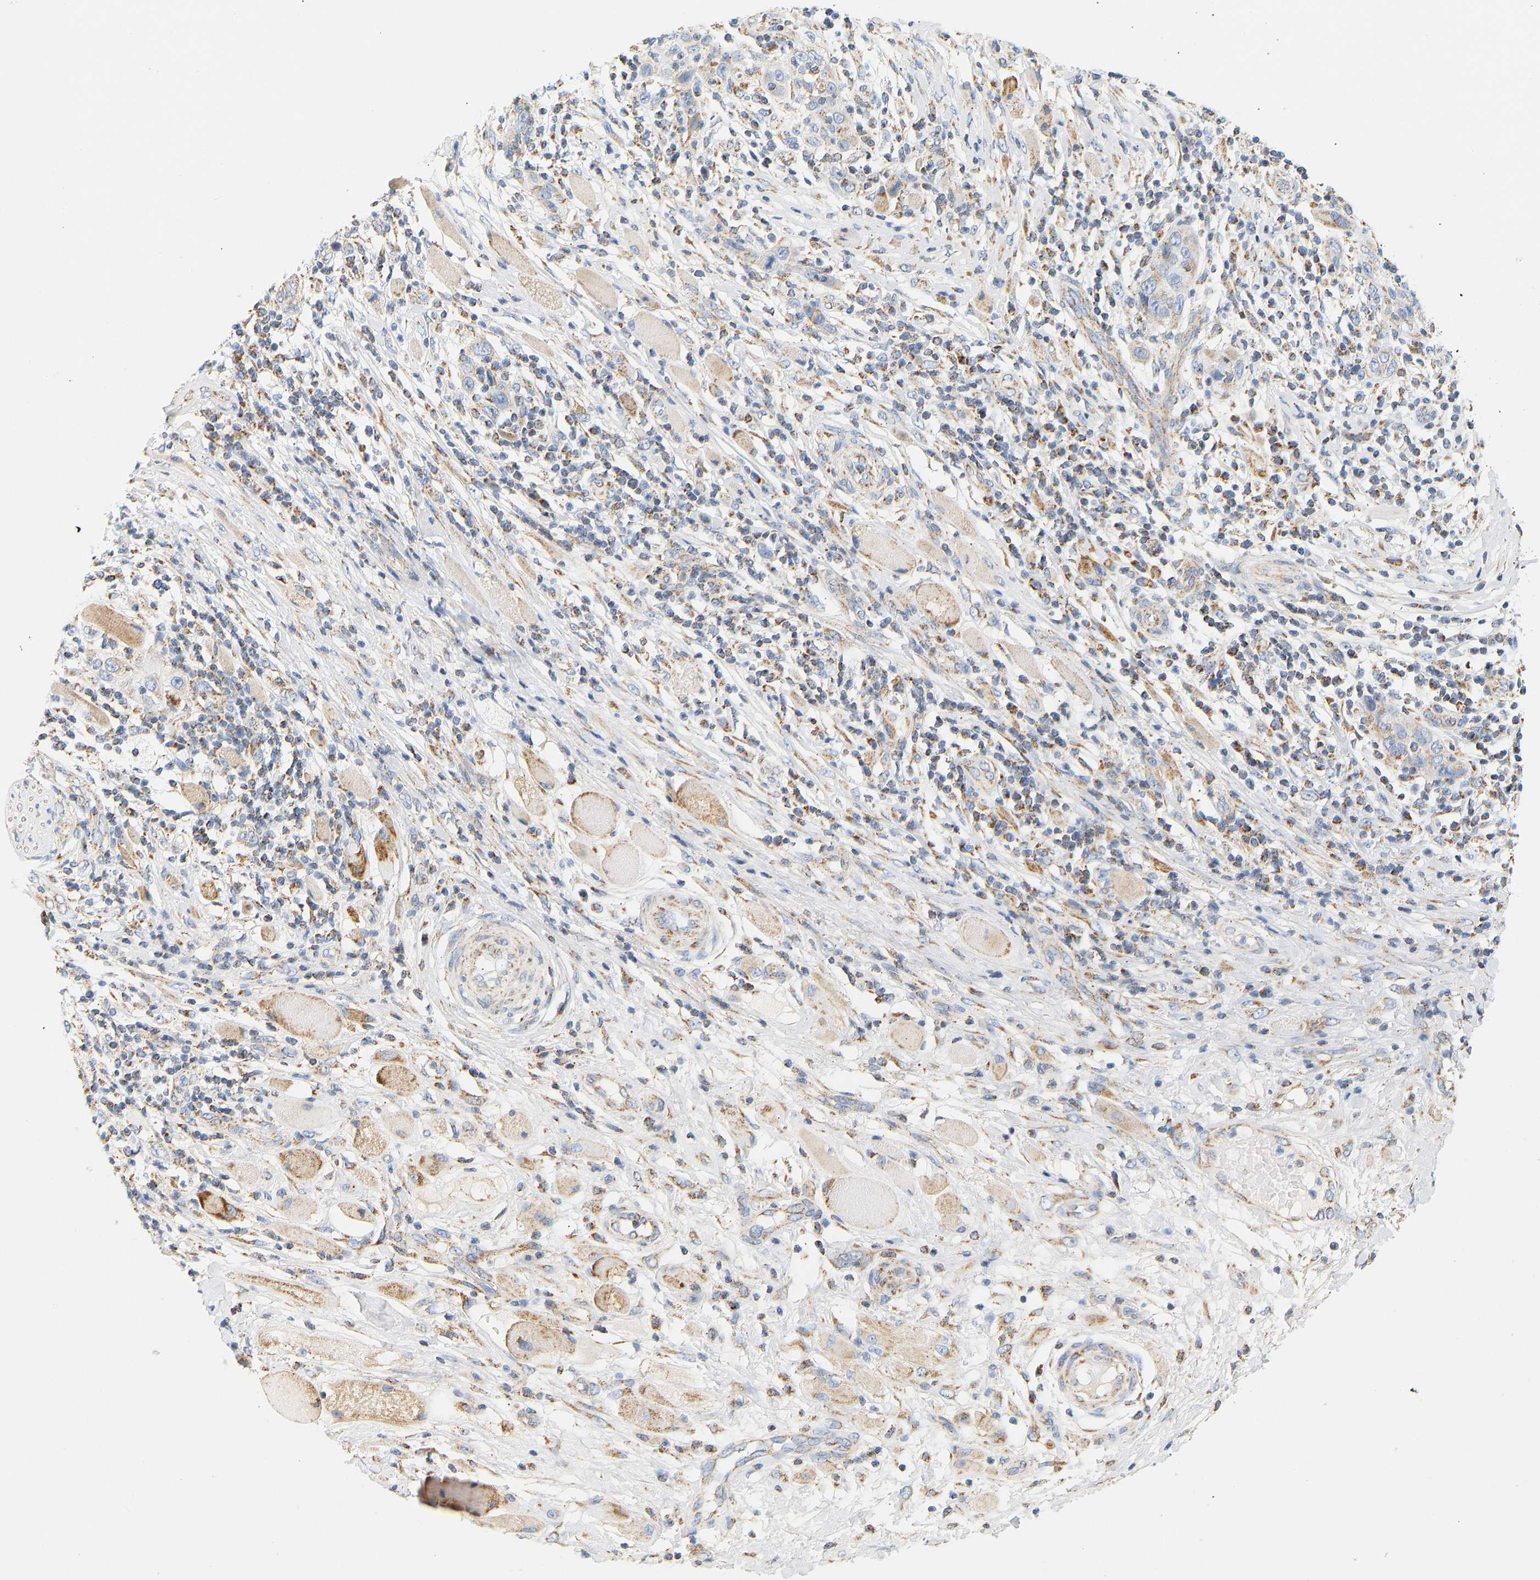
{"staining": {"intensity": "weak", "quantity": "<25%", "location": "cytoplasmic/membranous"}, "tissue": "skin cancer", "cell_type": "Tumor cells", "image_type": "cancer", "snomed": [{"axis": "morphology", "description": "Squamous cell carcinoma, NOS"}, {"axis": "topography", "description": "Skin"}], "caption": "Immunohistochemical staining of human skin cancer reveals no significant positivity in tumor cells.", "gene": "GRPEL2", "patient": {"sex": "female", "age": 88}}